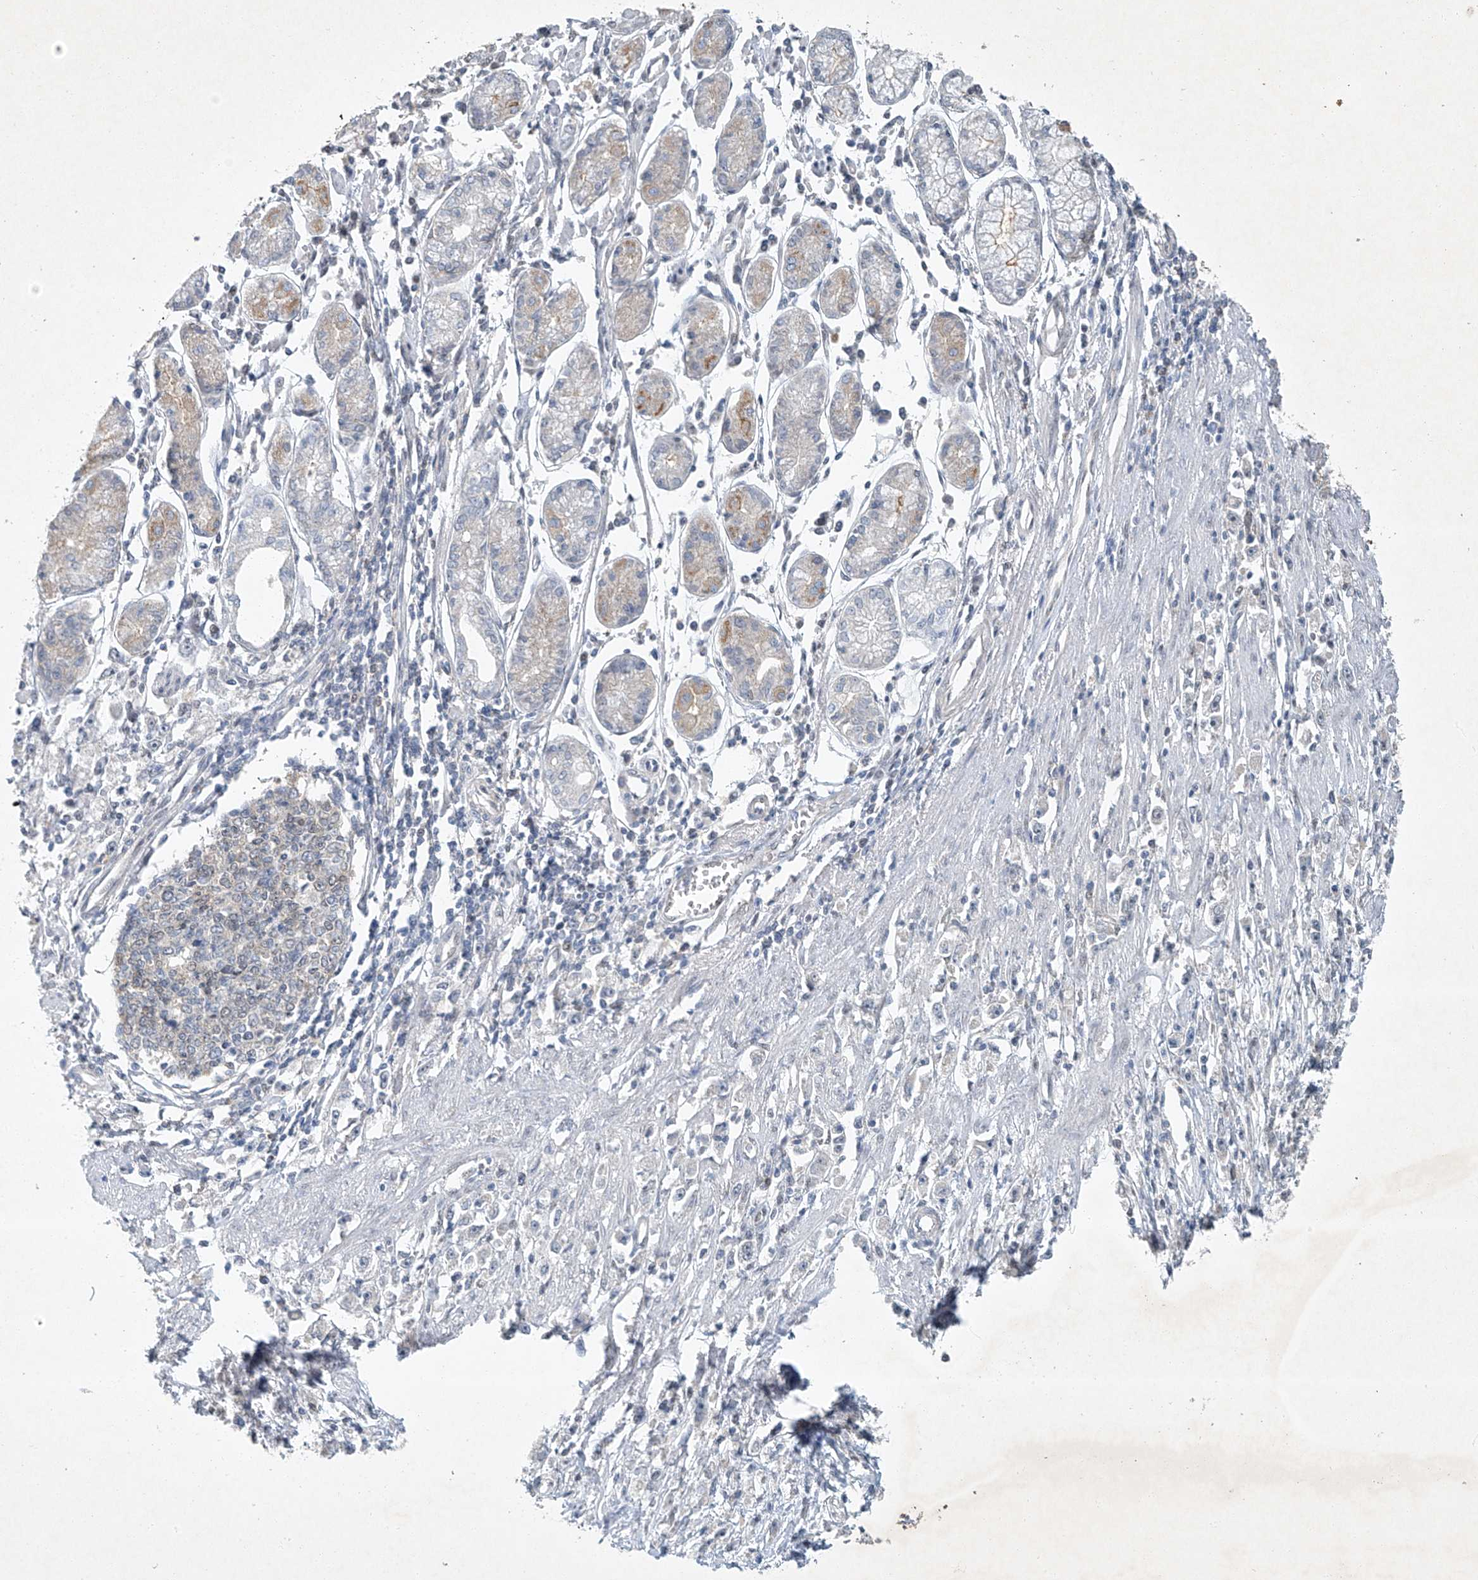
{"staining": {"intensity": "negative", "quantity": "none", "location": "none"}, "tissue": "stomach cancer", "cell_type": "Tumor cells", "image_type": "cancer", "snomed": [{"axis": "morphology", "description": "Adenocarcinoma, NOS"}, {"axis": "topography", "description": "Stomach"}], "caption": "An immunohistochemistry photomicrograph of adenocarcinoma (stomach) is shown. There is no staining in tumor cells of adenocarcinoma (stomach). (Brightfield microscopy of DAB (3,3'-diaminobenzidine) immunohistochemistry (IHC) at high magnification).", "gene": "TAF8", "patient": {"sex": "female", "age": 59}}